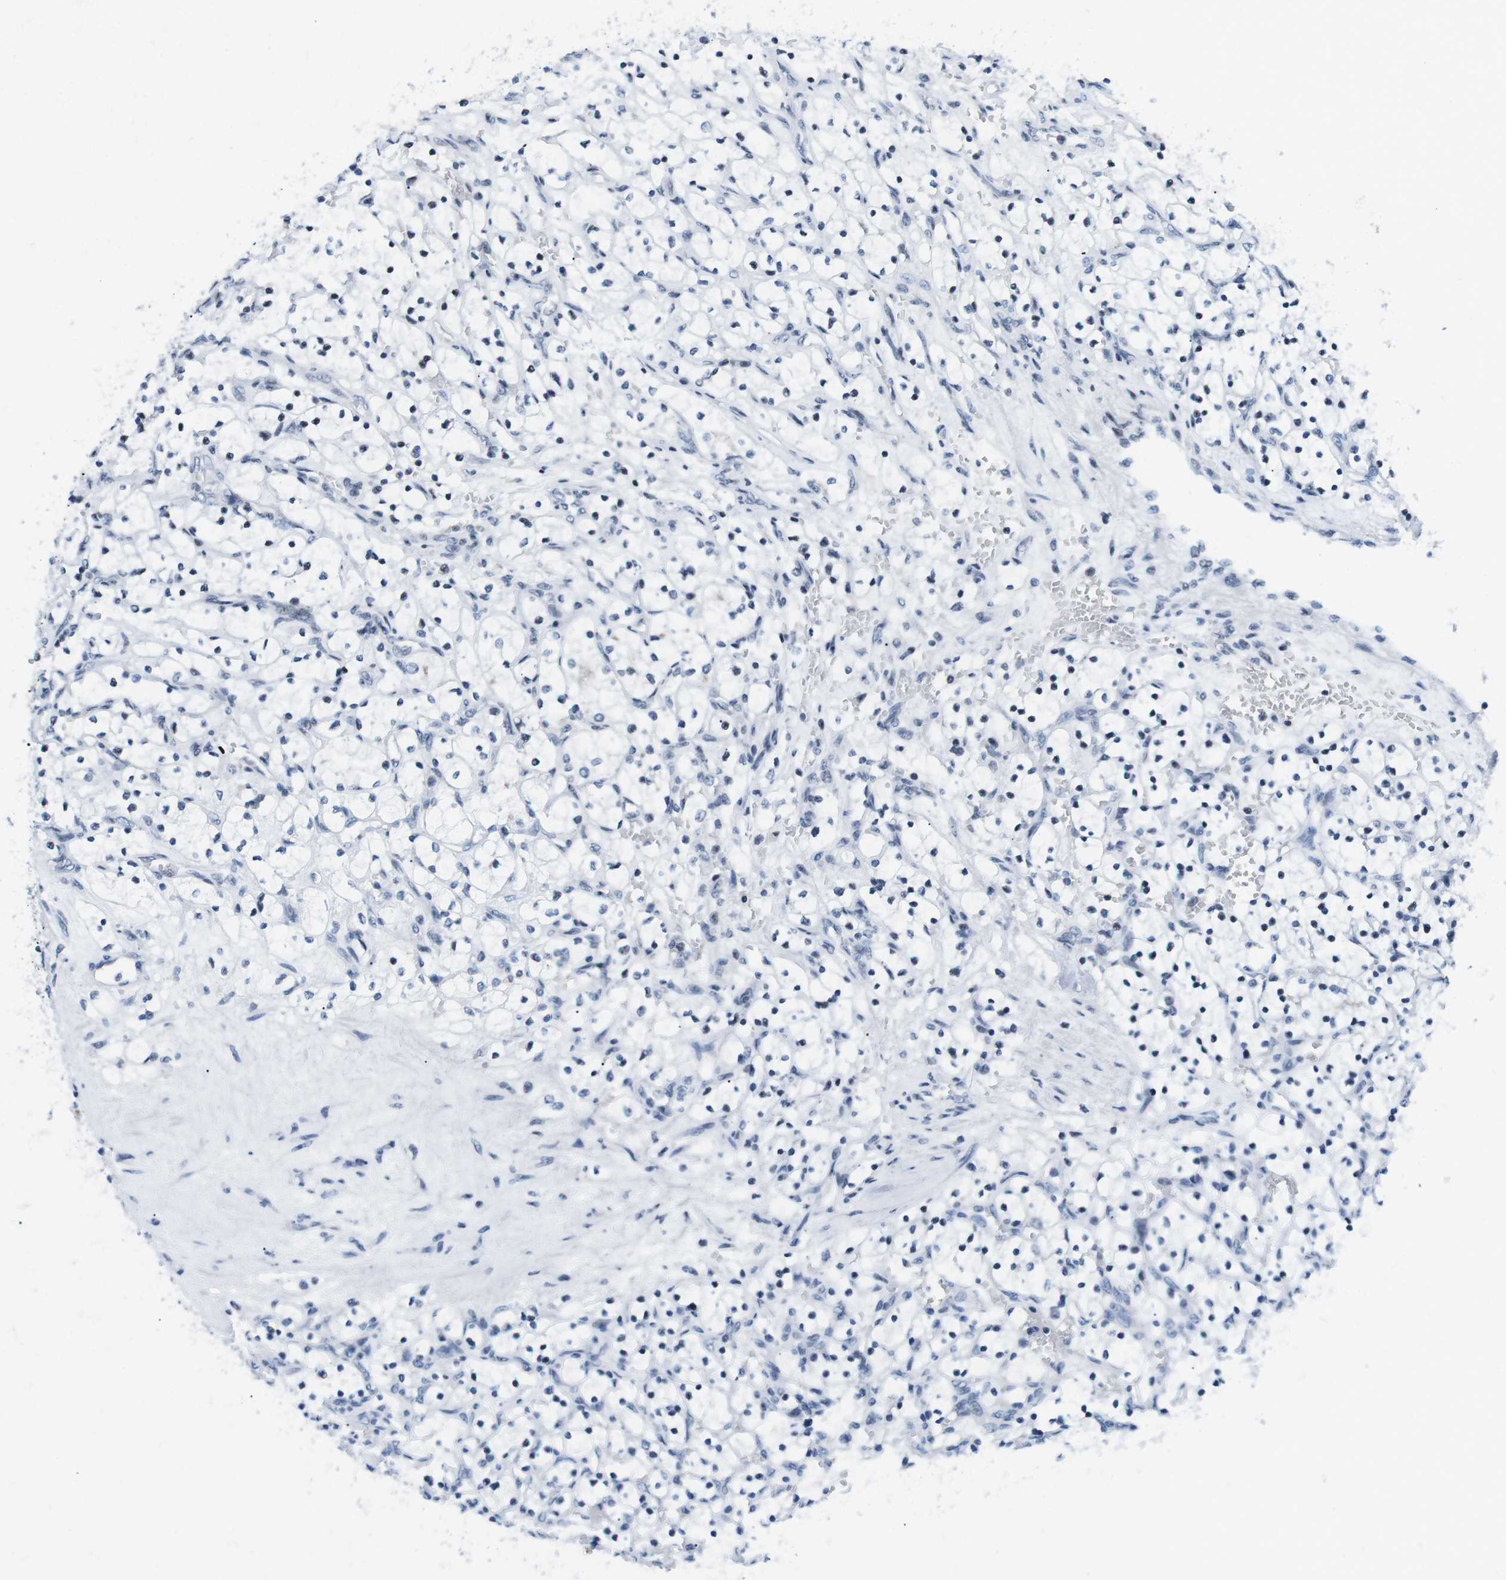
{"staining": {"intensity": "negative", "quantity": "none", "location": "none"}, "tissue": "renal cancer", "cell_type": "Tumor cells", "image_type": "cancer", "snomed": [{"axis": "morphology", "description": "Adenocarcinoma, NOS"}, {"axis": "topography", "description": "Kidney"}], "caption": "Immunohistochemistry histopathology image of renal adenocarcinoma stained for a protein (brown), which shows no expression in tumor cells.", "gene": "E2F2", "patient": {"sex": "female", "age": 69}}